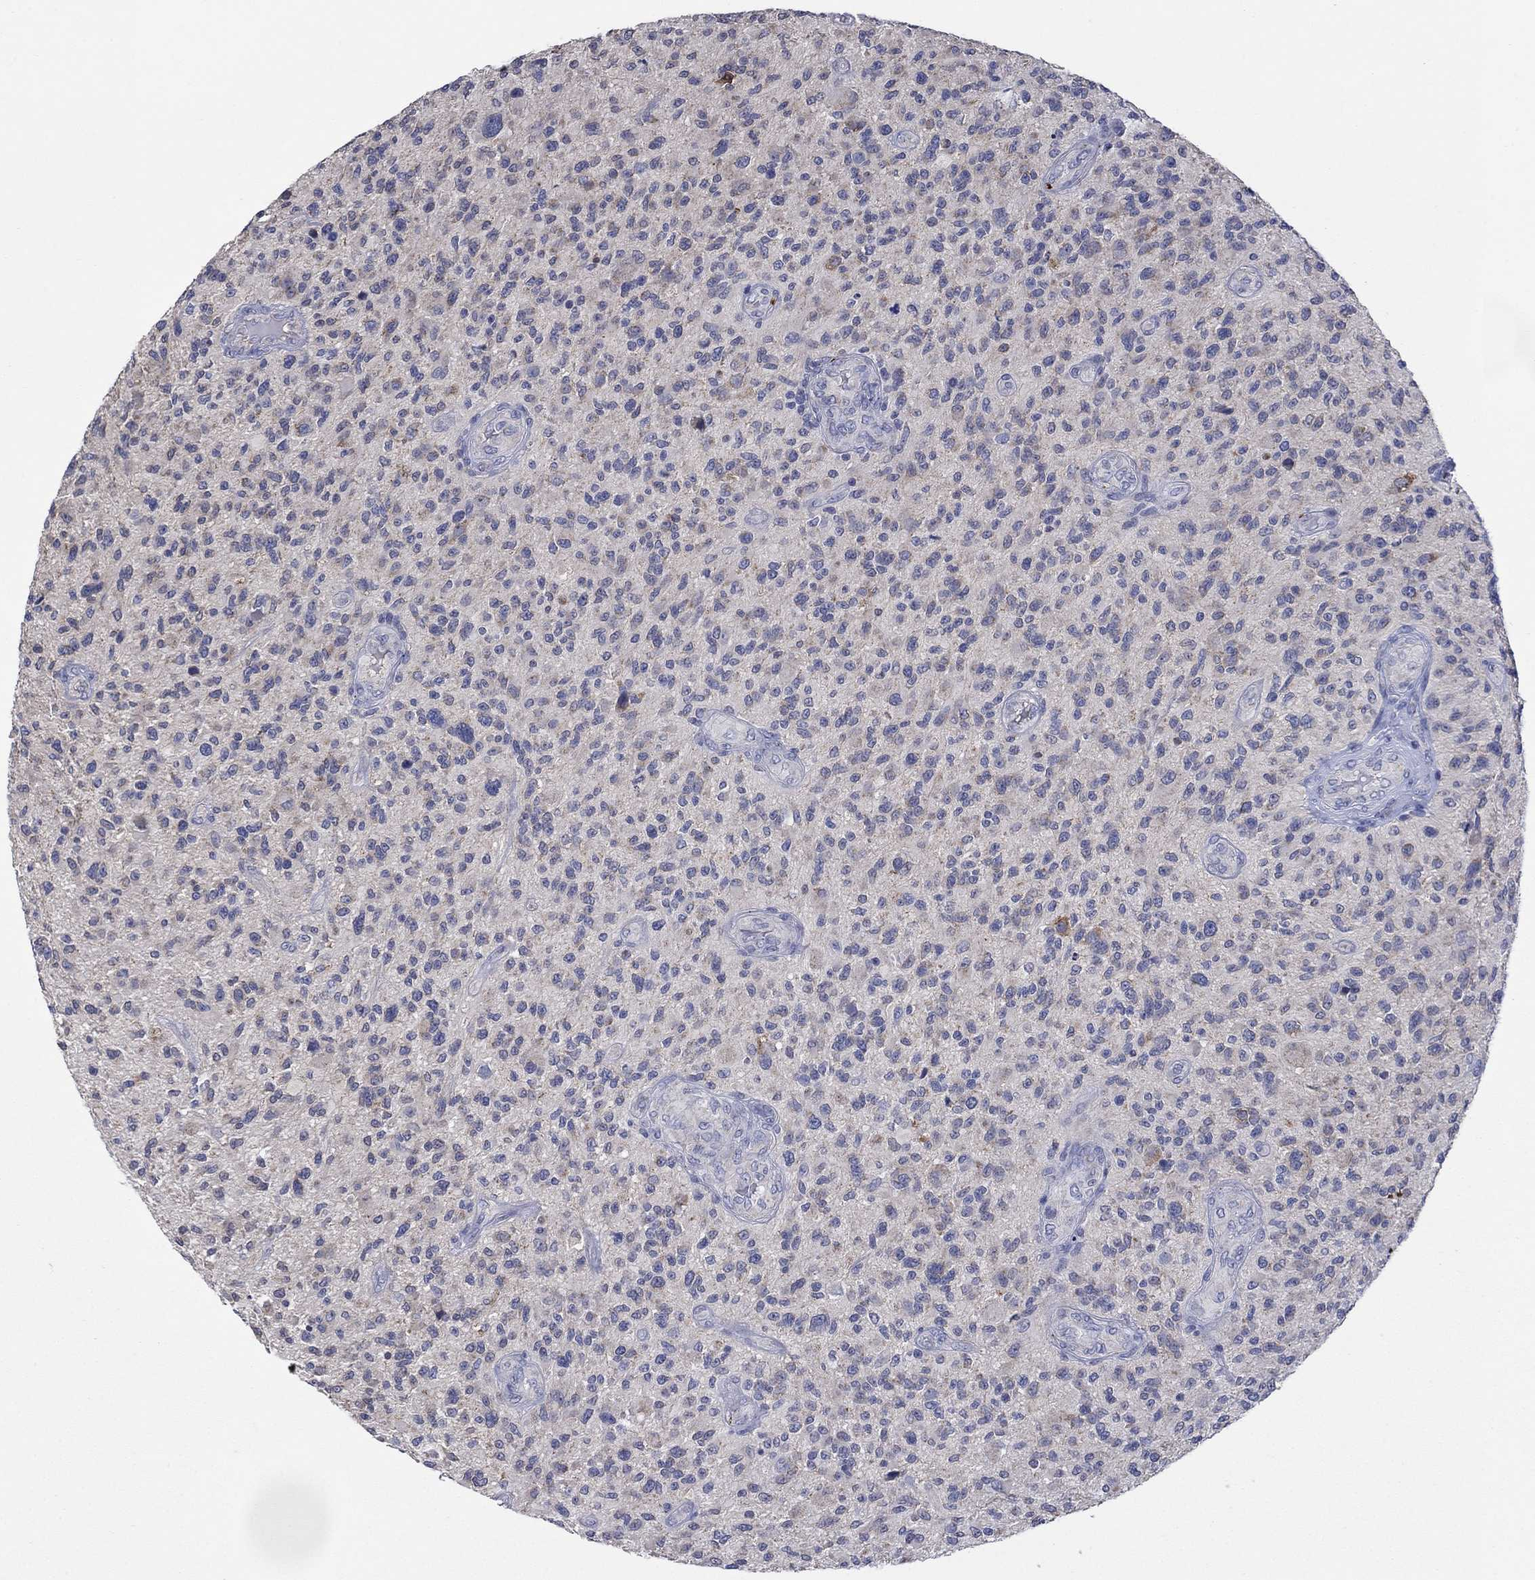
{"staining": {"intensity": "negative", "quantity": "none", "location": "none"}, "tissue": "glioma", "cell_type": "Tumor cells", "image_type": "cancer", "snomed": [{"axis": "morphology", "description": "Glioma, malignant, High grade"}, {"axis": "topography", "description": "Brain"}], "caption": "High-grade glioma (malignant) was stained to show a protein in brown. There is no significant expression in tumor cells. (DAB immunohistochemistry (IHC) visualized using brightfield microscopy, high magnification).", "gene": "CLVS1", "patient": {"sex": "male", "age": 47}}